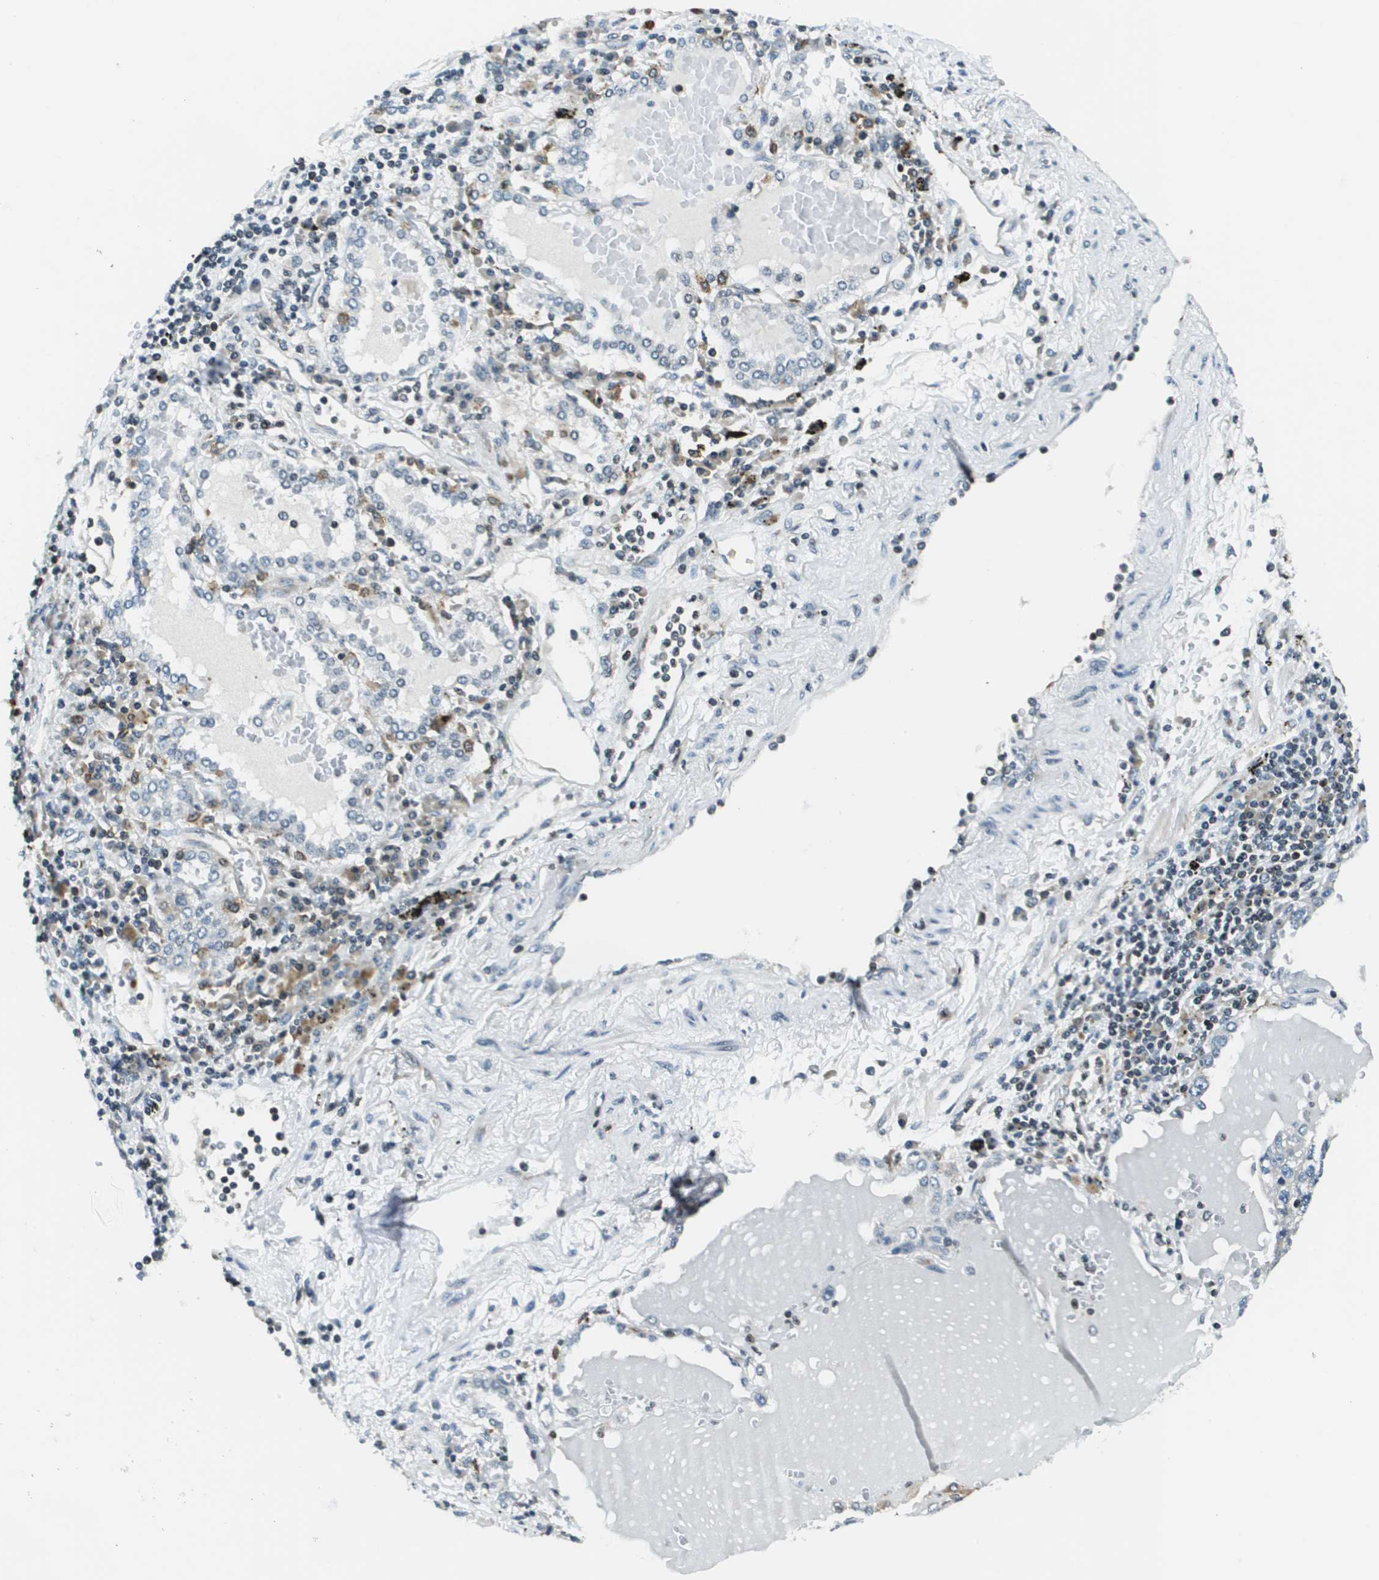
{"staining": {"intensity": "negative", "quantity": "none", "location": "none"}, "tissue": "lung cancer", "cell_type": "Tumor cells", "image_type": "cancer", "snomed": [{"axis": "morphology", "description": "Adenocarcinoma, NOS"}, {"axis": "topography", "description": "Lung"}], "caption": "IHC of lung adenocarcinoma demonstrates no positivity in tumor cells. (DAB immunohistochemistry visualized using brightfield microscopy, high magnification).", "gene": "ESYT1", "patient": {"sex": "male", "age": 49}}